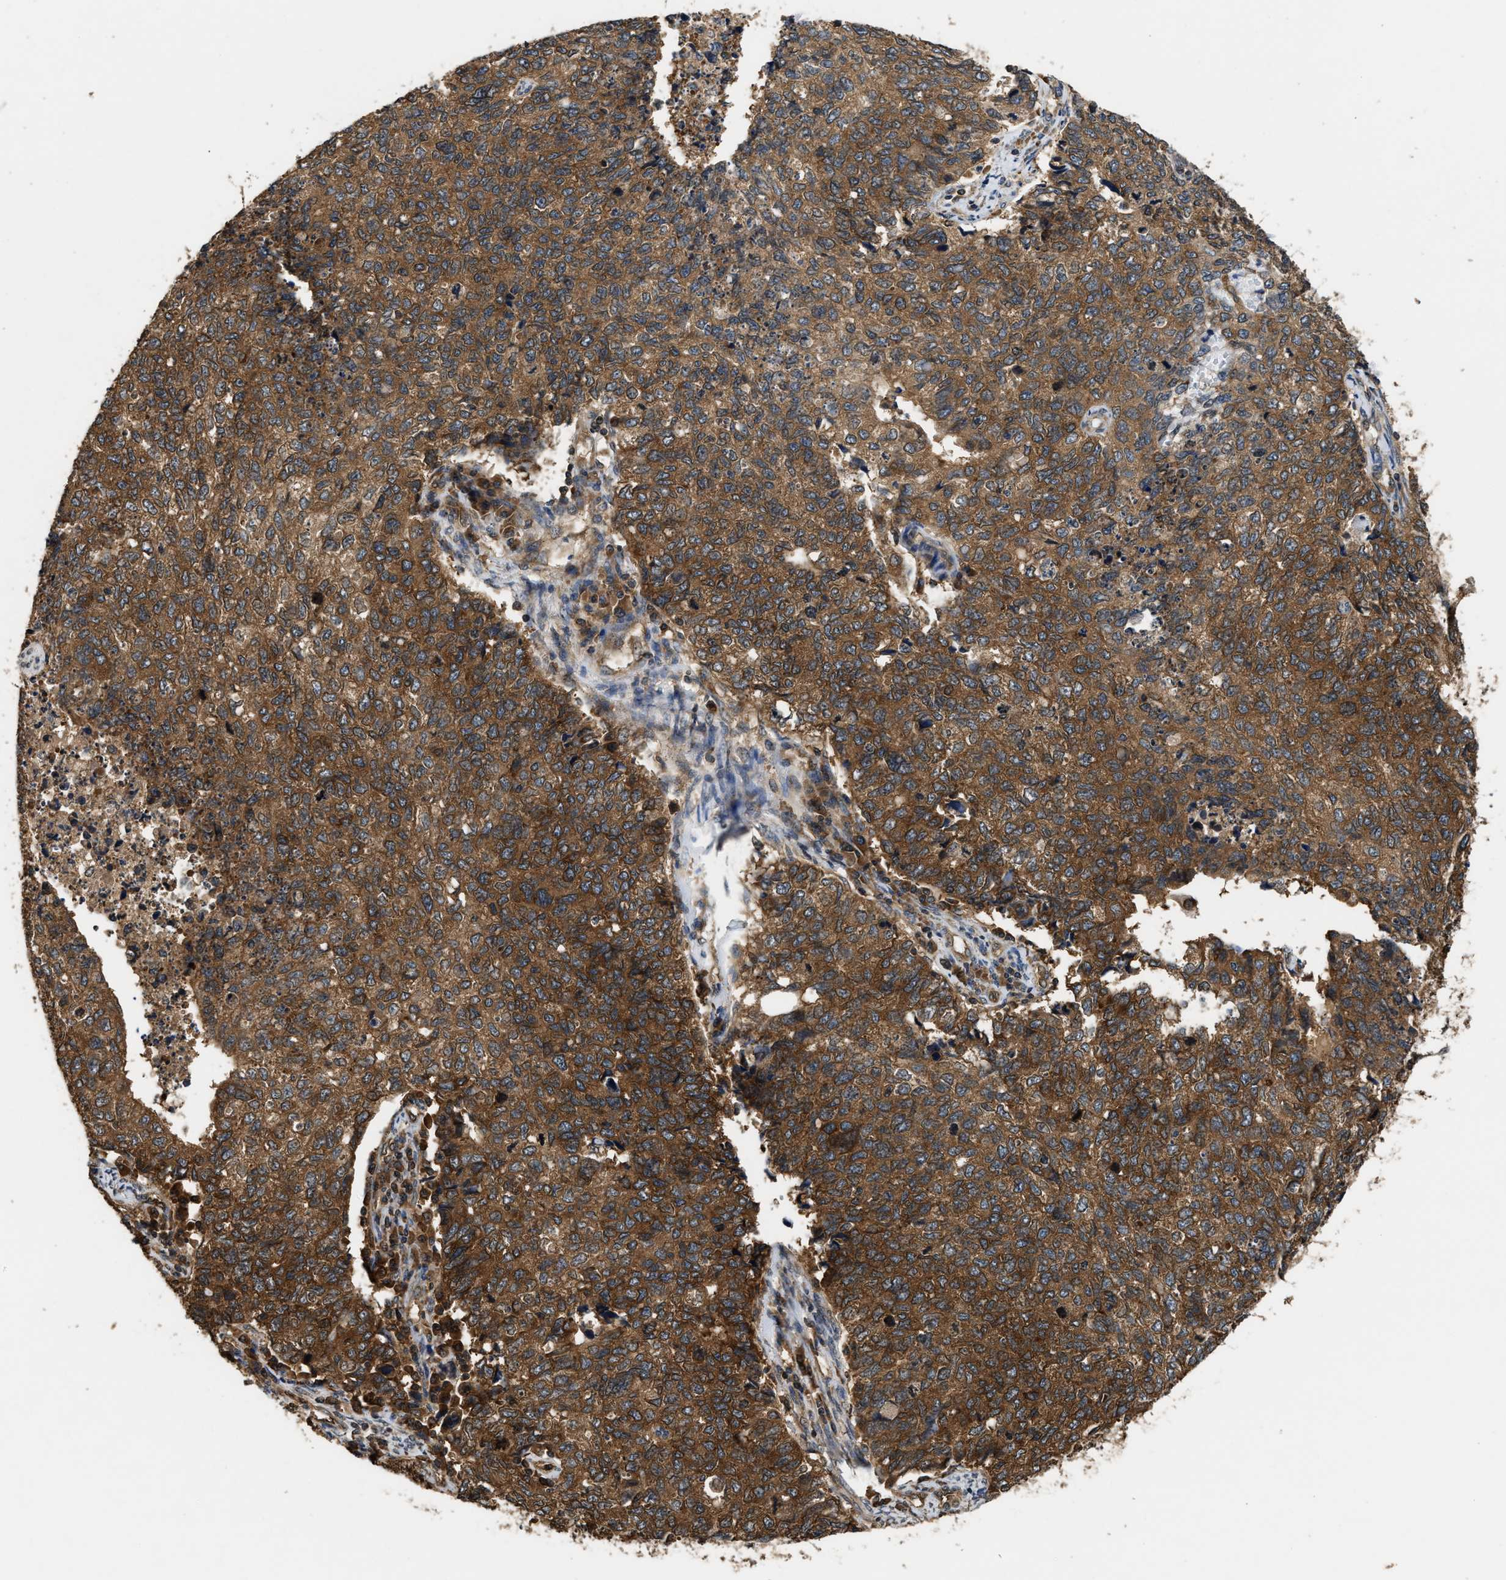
{"staining": {"intensity": "moderate", "quantity": ">75%", "location": "cytoplasmic/membranous"}, "tissue": "cervical cancer", "cell_type": "Tumor cells", "image_type": "cancer", "snomed": [{"axis": "morphology", "description": "Squamous cell carcinoma, NOS"}, {"axis": "topography", "description": "Cervix"}], "caption": "This image reveals immunohistochemistry staining of human squamous cell carcinoma (cervical), with medium moderate cytoplasmic/membranous positivity in about >75% of tumor cells.", "gene": "DNAJC2", "patient": {"sex": "female", "age": 63}}